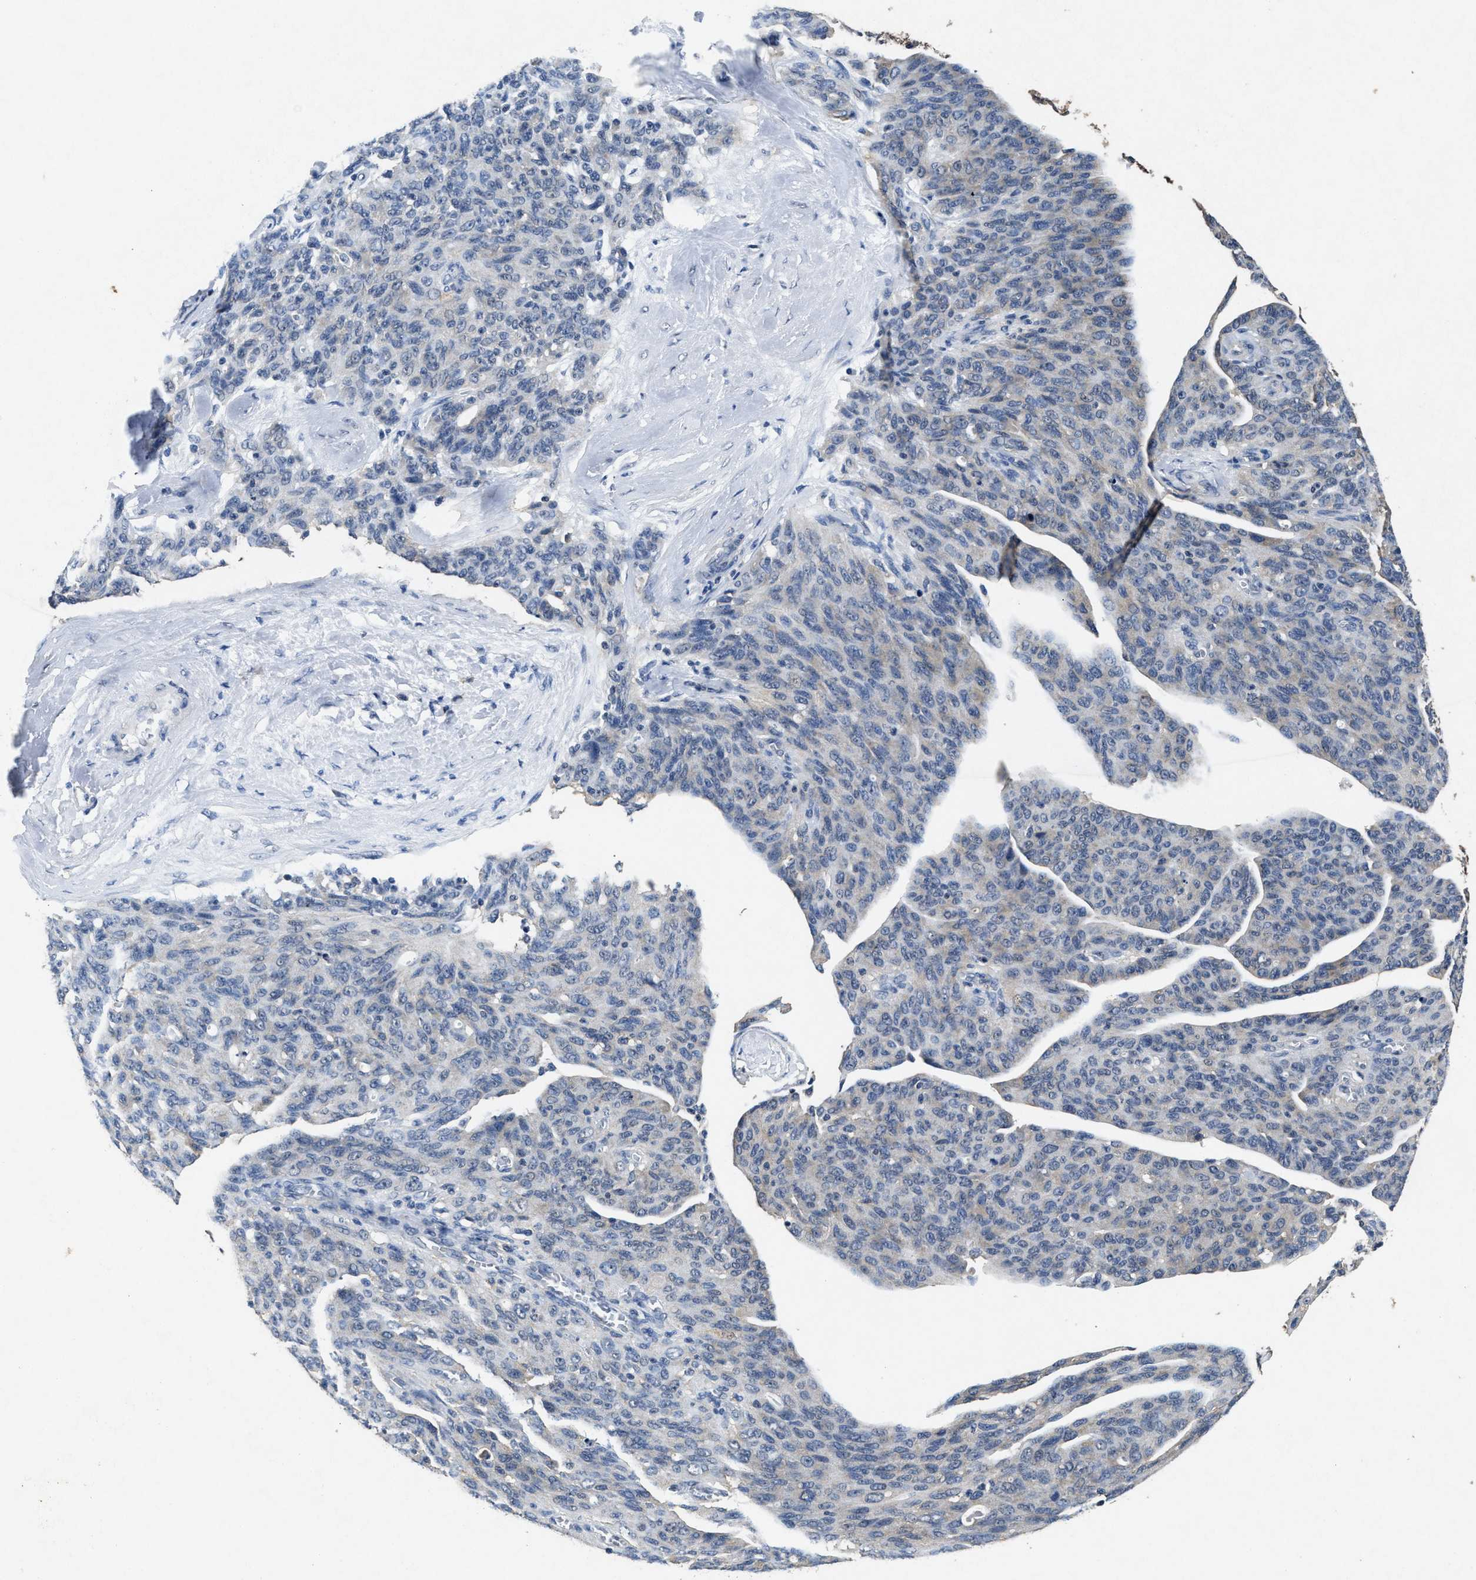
{"staining": {"intensity": "weak", "quantity": "<25%", "location": "cytoplasmic/membranous"}, "tissue": "ovarian cancer", "cell_type": "Tumor cells", "image_type": "cancer", "snomed": [{"axis": "morphology", "description": "Carcinoma, endometroid"}, {"axis": "topography", "description": "Ovary"}], "caption": "The micrograph shows no significant positivity in tumor cells of ovarian endometroid carcinoma.", "gene": "ACAT2", "patient": {"sex": "female", "age": 60}}